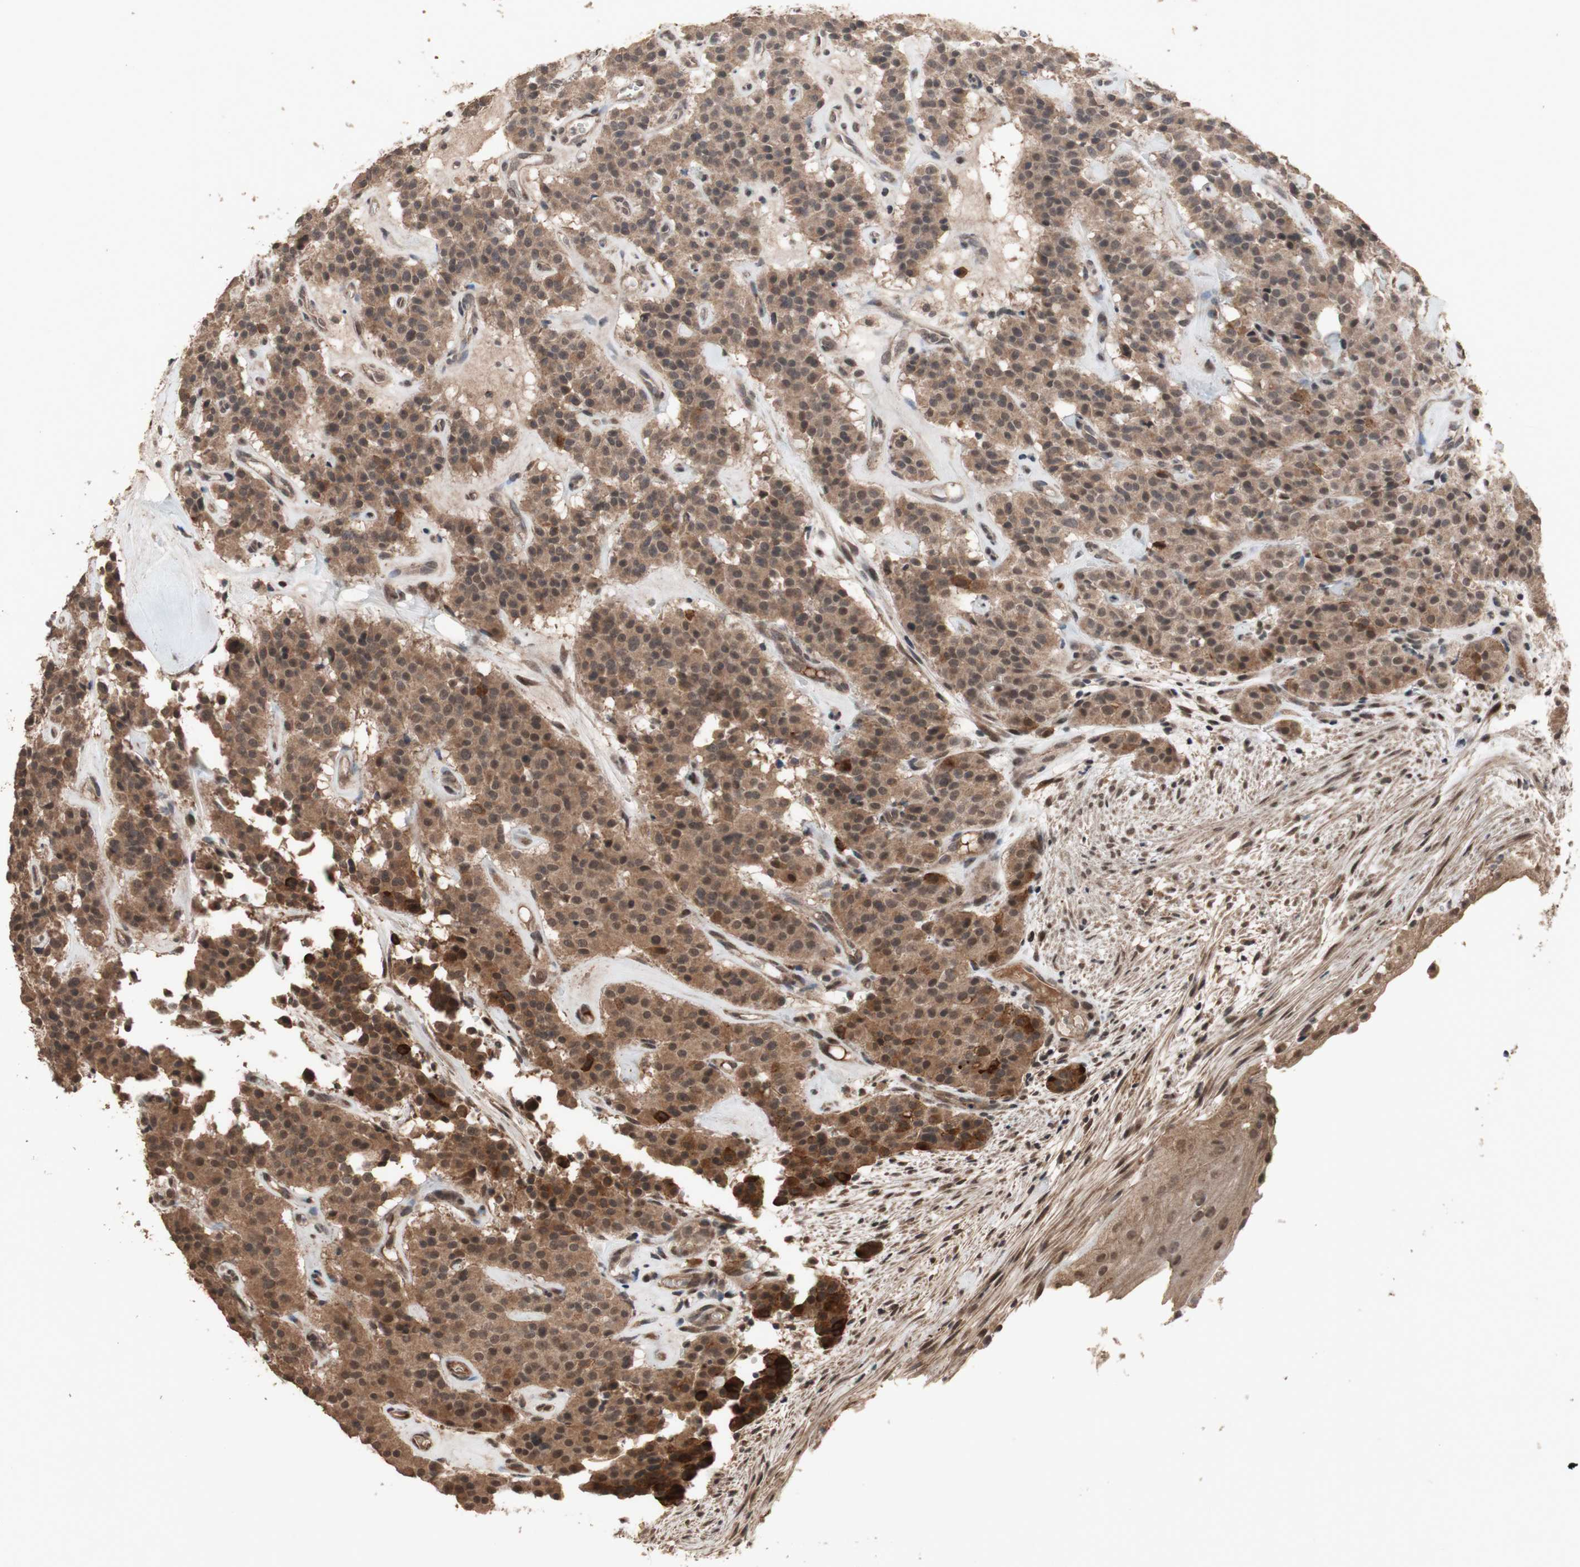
{"staining": {"intensity": "moderate", "quantity": ">75%", "location": "cytoplasmic/membranous,nuclear"}, "tissue": "carcinoid", "cell_type": "Tumor cells", "image_type": "cancer", "snomed": [{"axis": "morphology", "description": "Carcinoid, malignant, NOS"}, {"axis": "topography", "description": "Lung"}], "caption": "Human carcinoid stained with a protein marker reveals moderate staining in tumor cells.", "gene": "KANSL1", "patient": {"sex": "male", "age": 30}}